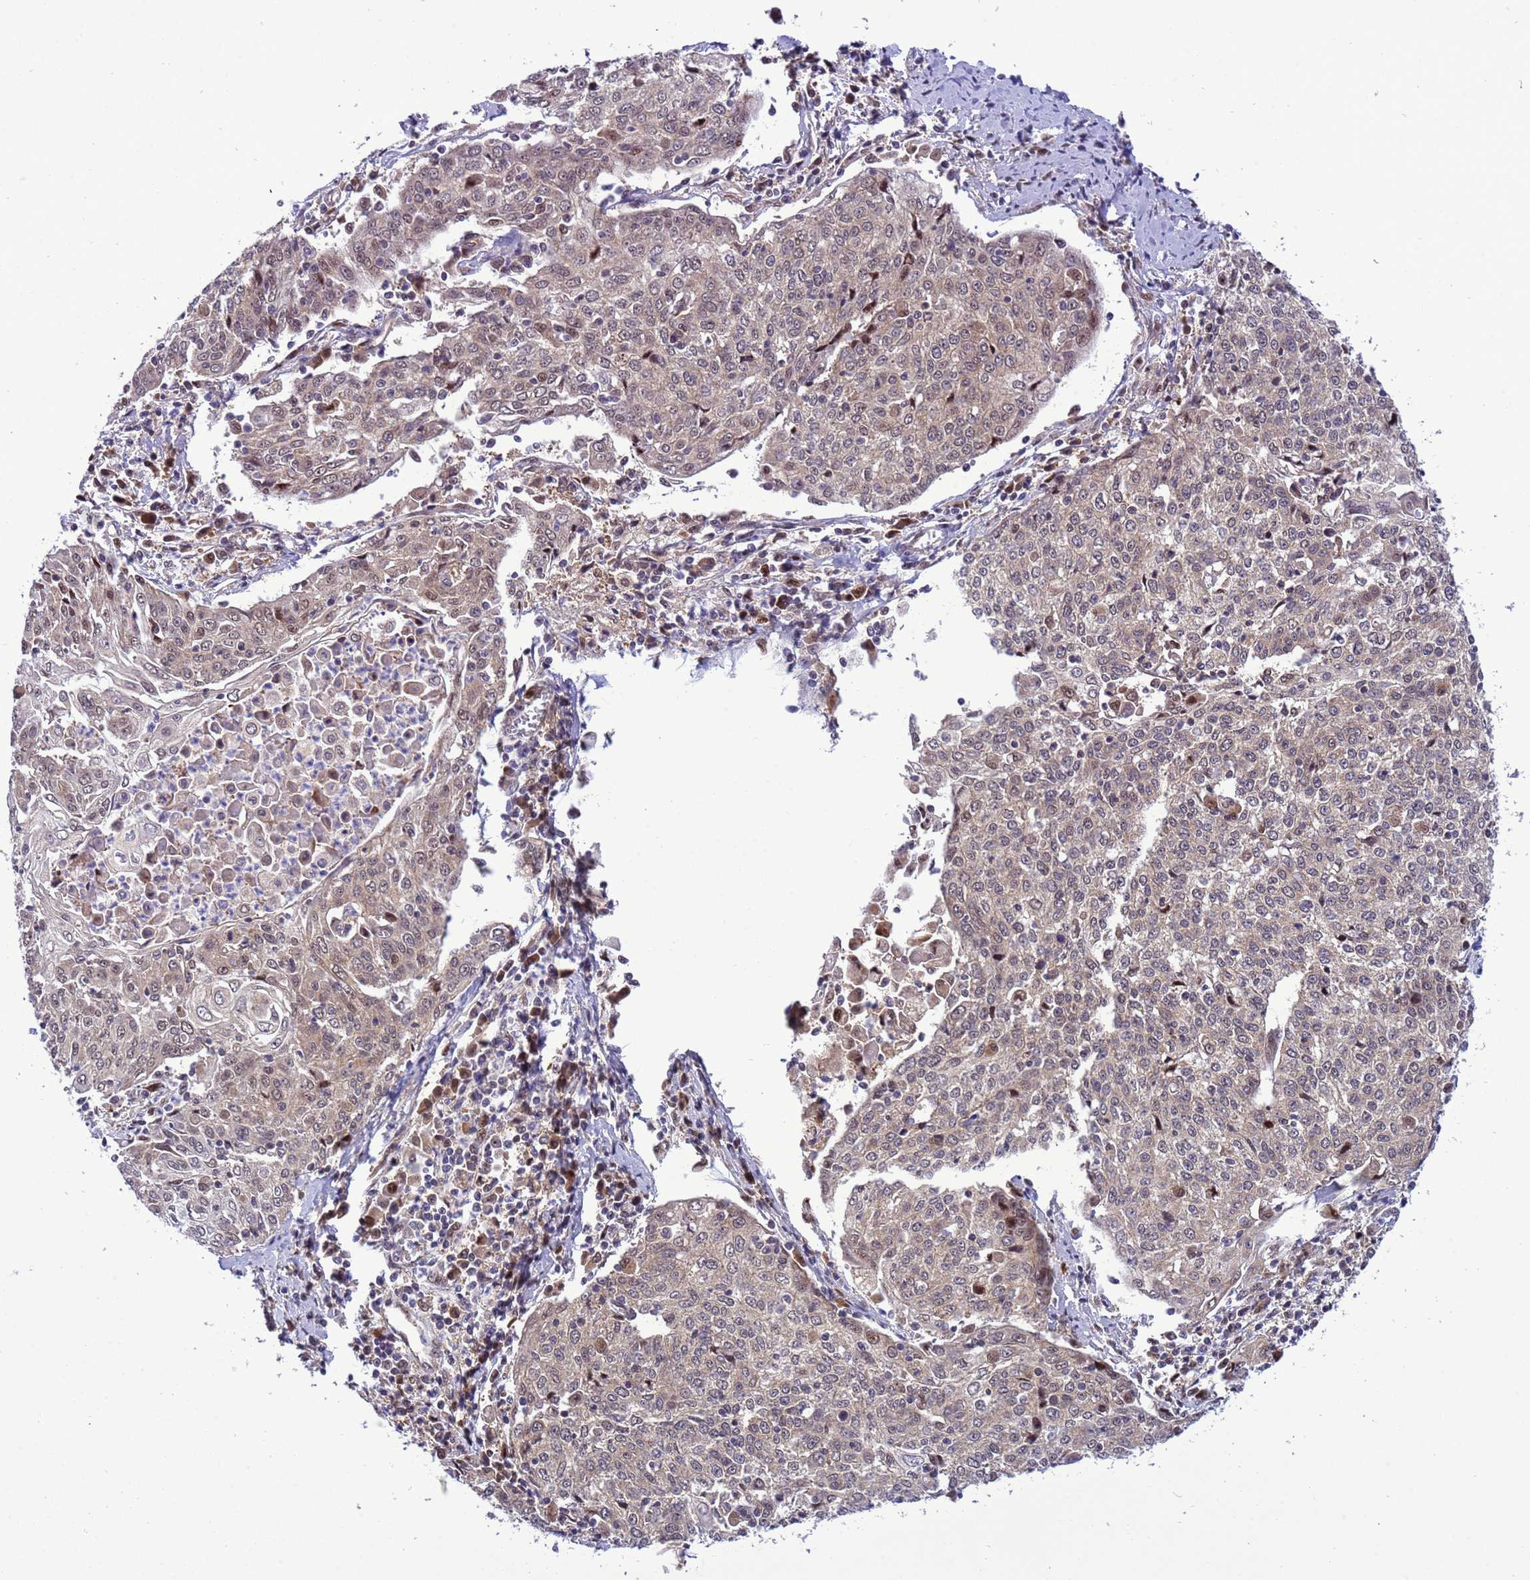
{"staining": {"intensity": "weak", "quantity": ">75%", "location": "cytoplasmic/membranous,nuclear"}, "tissue": "cervical cancer", "cell_type": "Tumor cells", "image_type": "cancer", "snomed": [{"axis": "morphology", "description": "Squamous cell carcinoma, NOS"}, {"axis": "topography", "description": "Cervix"}], "caption": "Tumor cells demonstrate low levels of weak cytoplasmic/membranous and nuclear positivity in approximately >75% of cells in human cervical cancer.", "gene": "RASD1", "patient": {"sex": "female", "age": 48}}